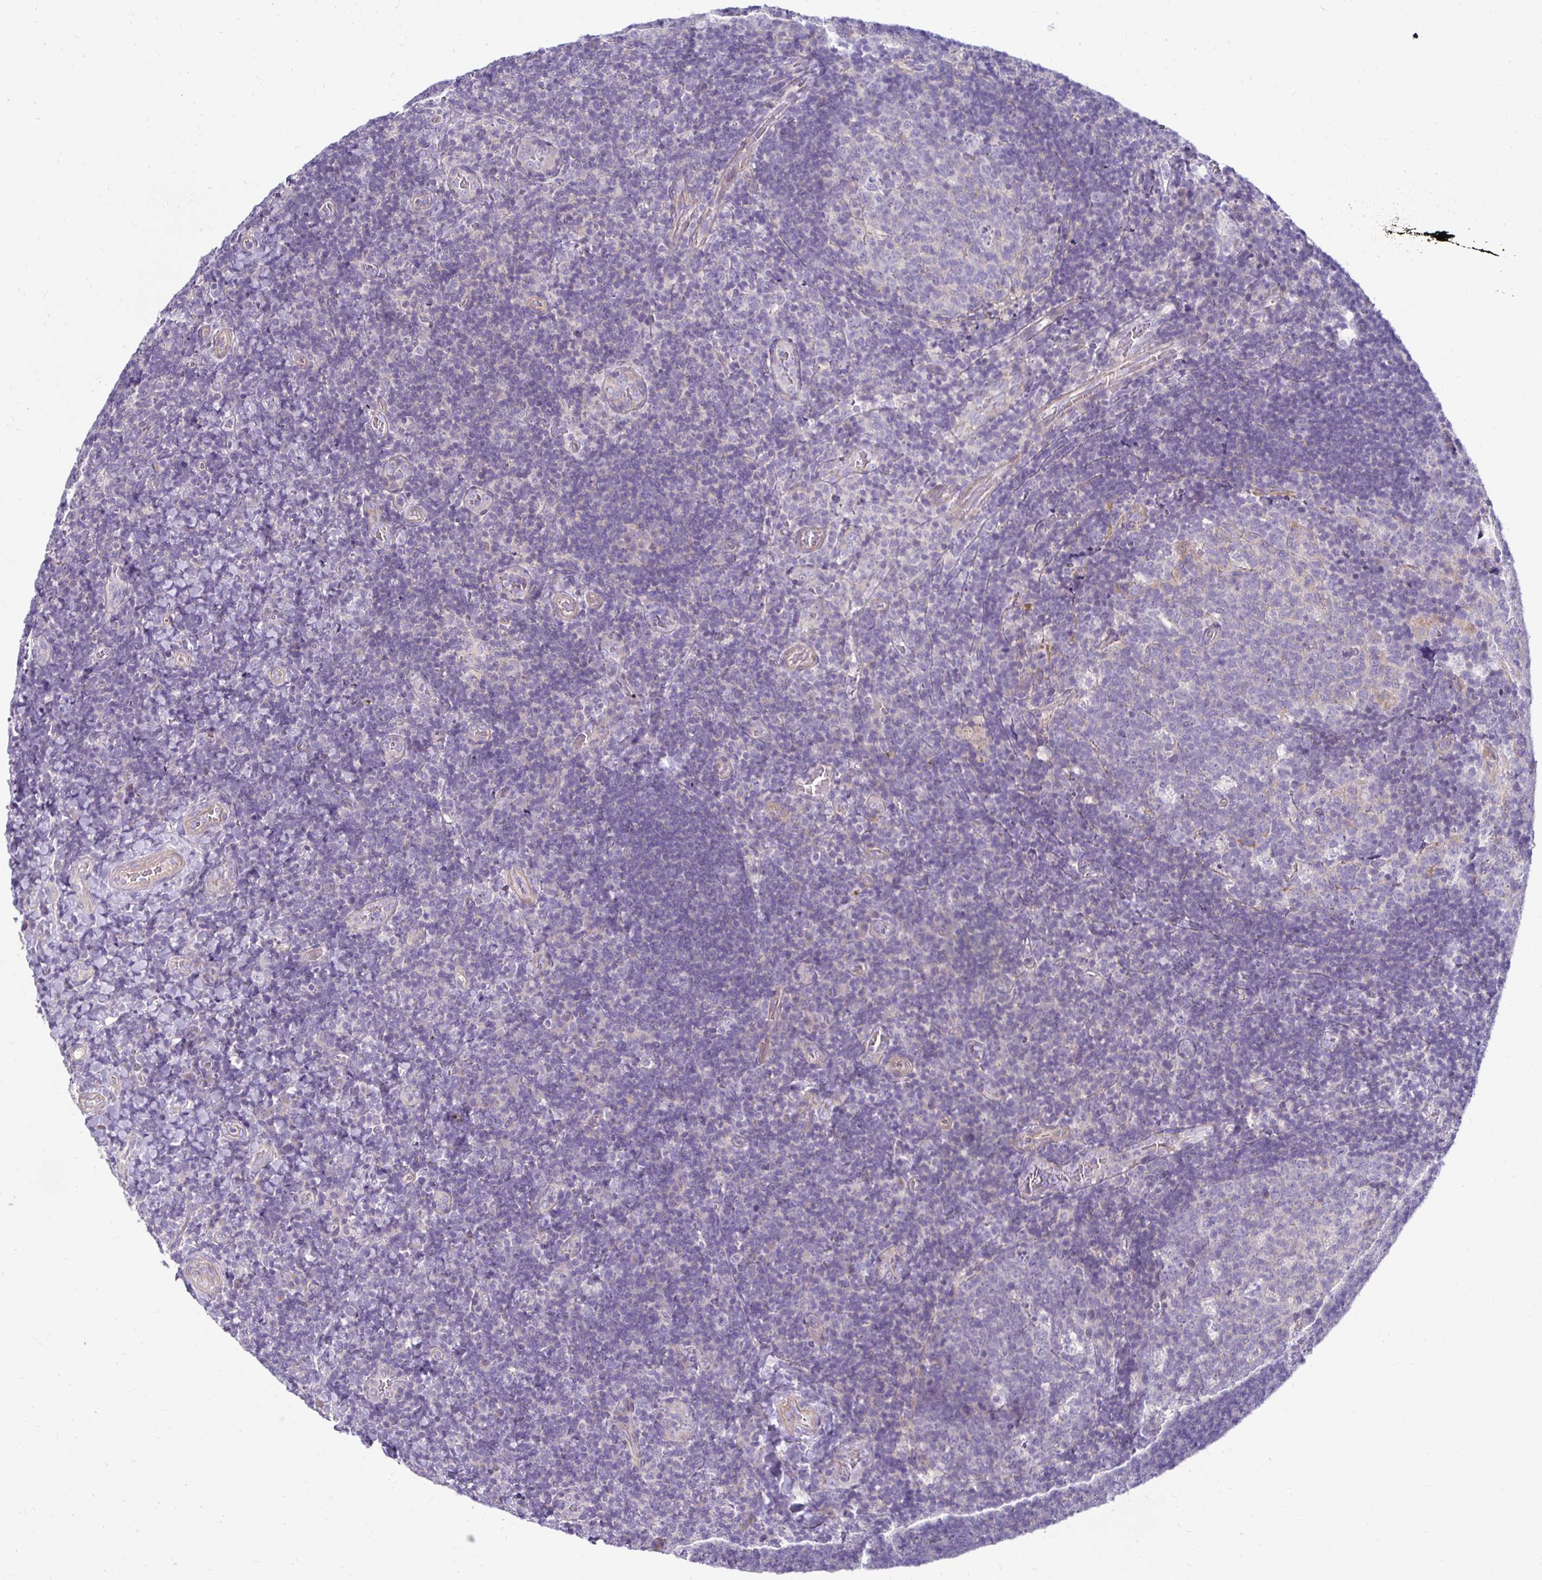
{"staining": {"intensity": "negative", "quantity": "none", "location": "none"}, "tissue": "tonsil", "cell_type": "Germinal center cells", "image_type": "normal", "snomed": [{"axis": "morphology", "description": "Normal tissue, NOS"}, {"axis": "topography", "description": "Tonsil"}], "caption": "A high-resolution image shows immunohistochemistry staining of normal tonsil, which shows no significant positivity in germinal center cells.", "gene": "AKAP6", "patient": {"sex": "male", "age": 17}}